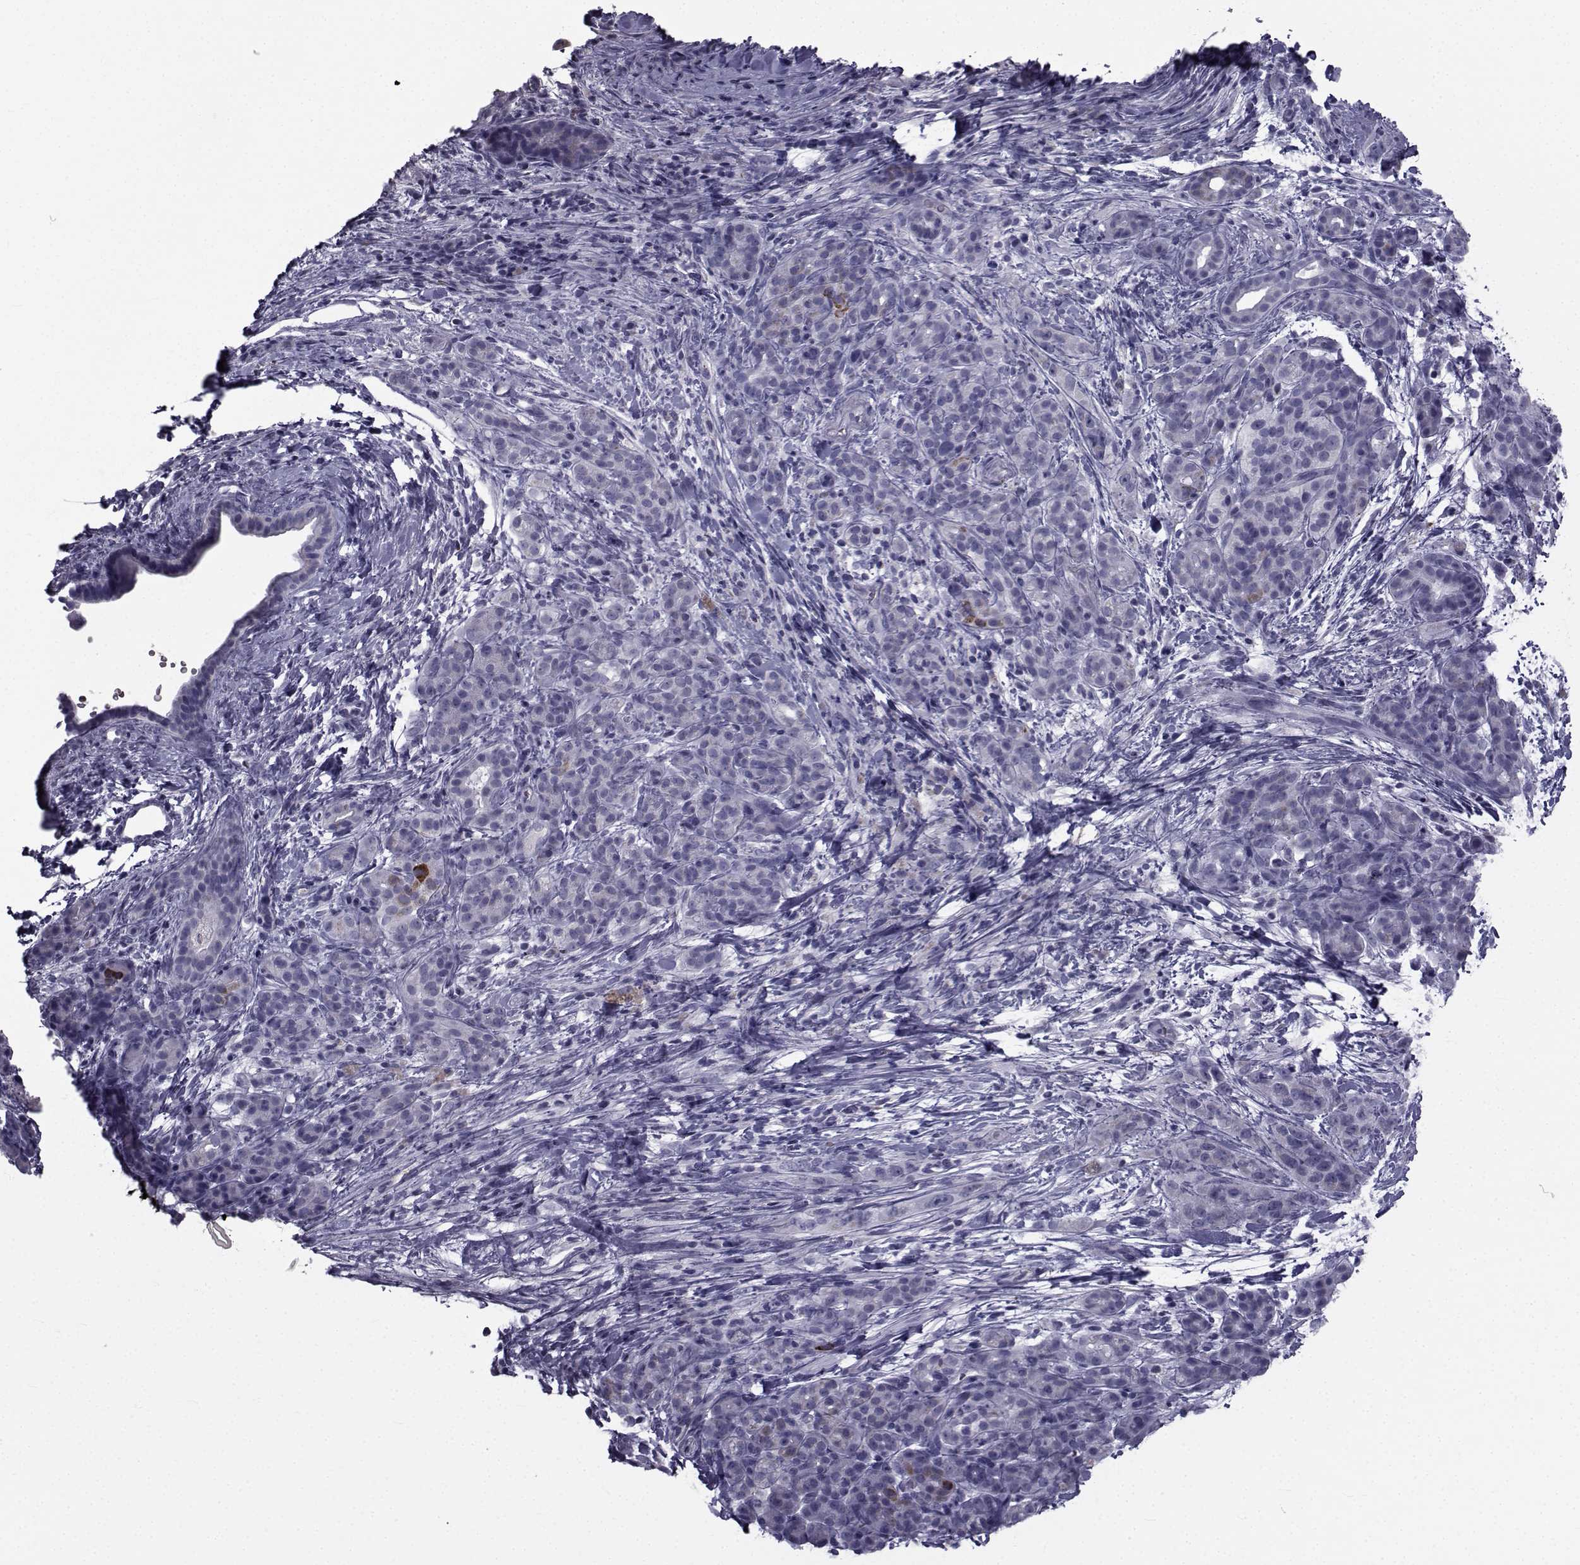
{"staining": {"intensity": "negative", "quantity": "none", "location": "none"}, "tissue": "pancreatic cancer", "cell_type": "Tumor cells", "image_type": "cancer", "snomed": [{"axis": "morphology", "description": "Adenocarcinoma, NOS"}, {"axis": "topography", "description": "Pancreas"}], "caption": "An IHC photomicrograph of pancreatic cancer (adenocarcinoma) is shown. There is no staining in tumor cells of pancreatic cancer (adenocarcinoma).", "gene": "FDXR", "patient": {"sex": "male", "age": 44}}